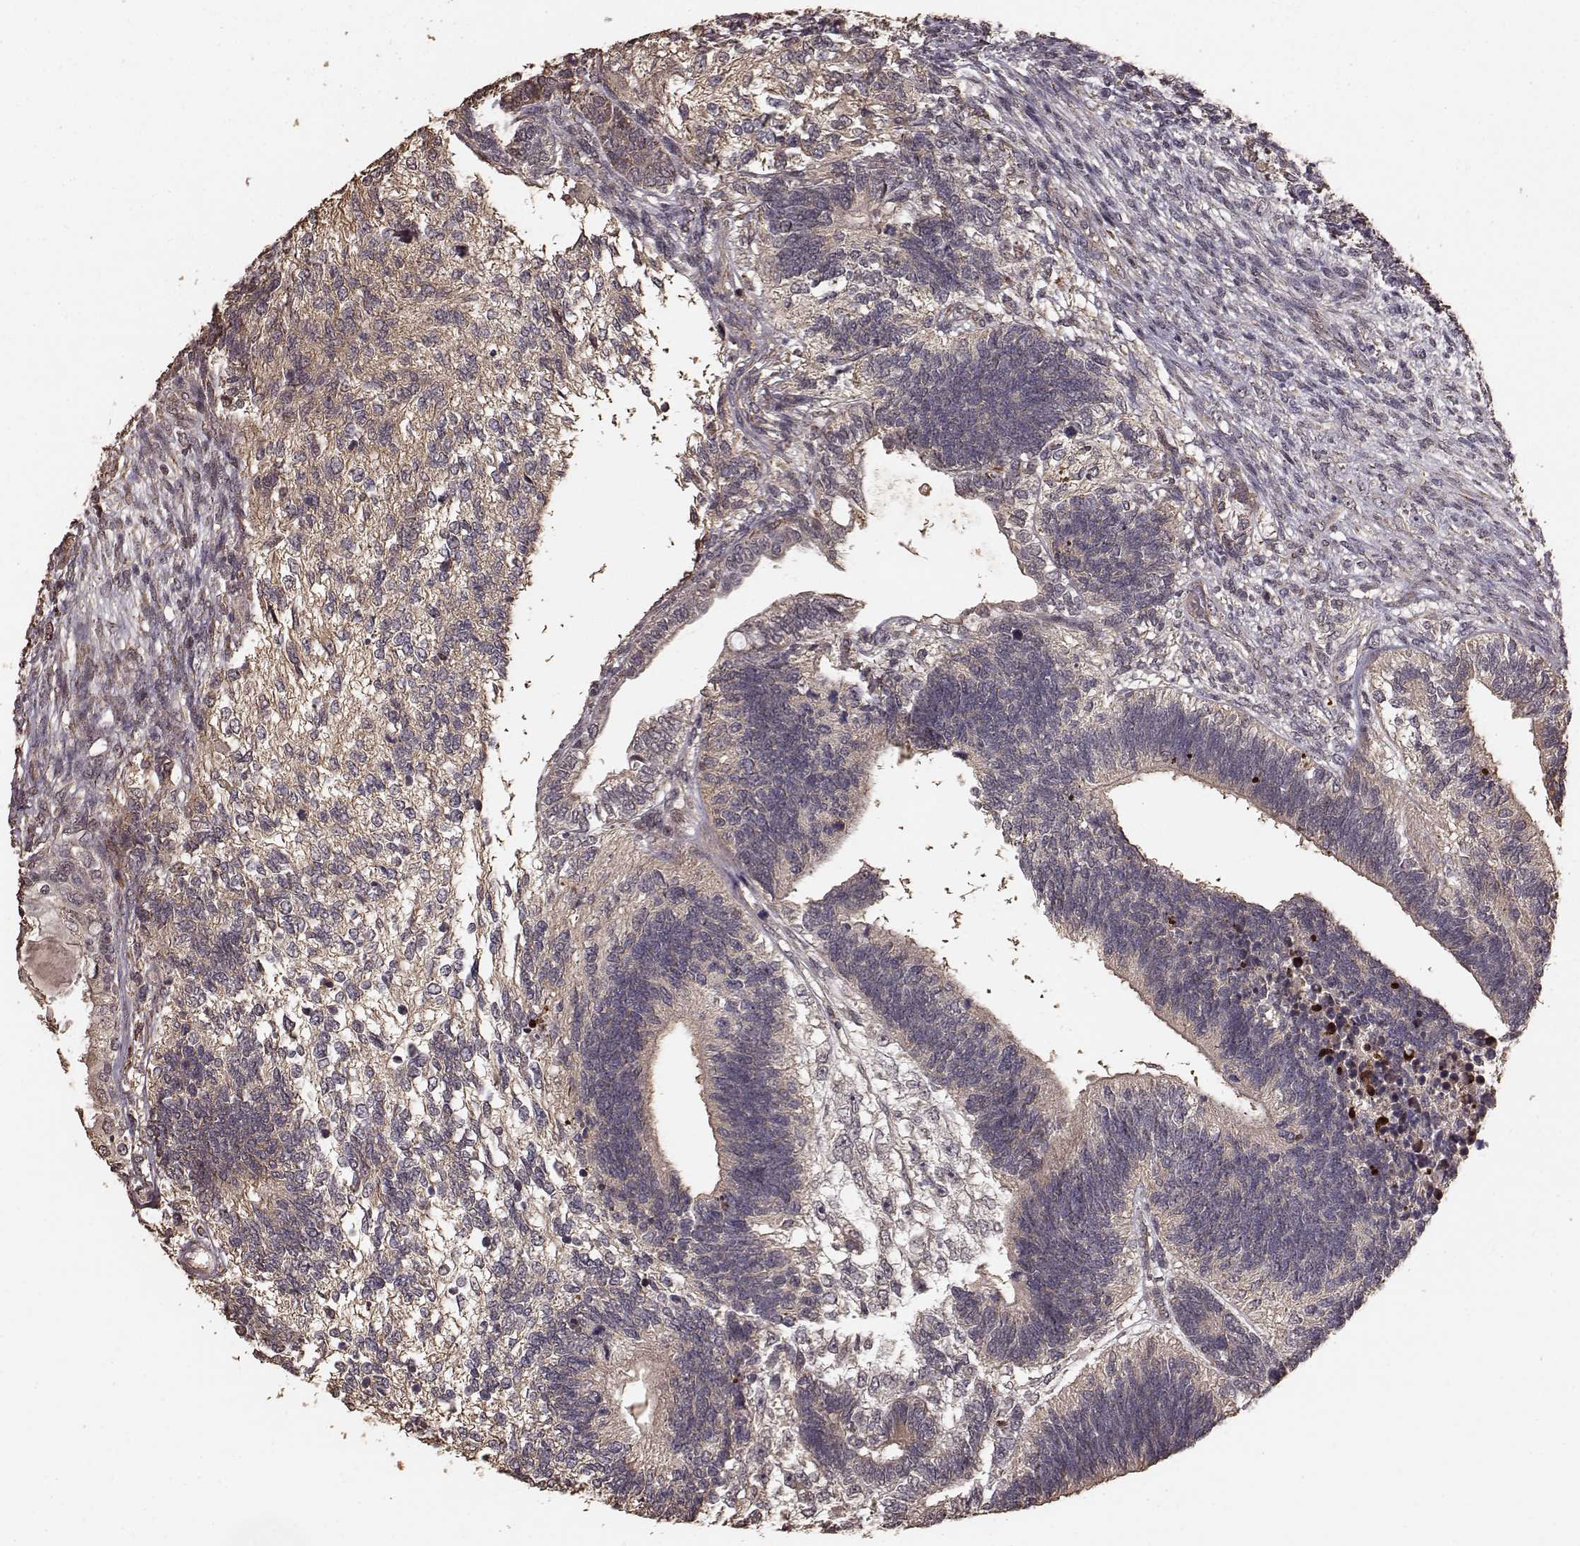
{"staining": {"intensity": "moderate", "quantity": "<25%", "location": "cytoplasmic/membranous"}, "tissue": "testis cancer", "cell_type": "Tumor cells", "image_type": "cancer", "snomed": [{"axis": "morphology", "description": "Seminoma, NOS"}, {"axis": "morphology", "description": "Carcinoma, Embryonal, NOS"}, {"axis": "topography", "description": "Testis"}], "caption": "Testis cancer (seminoma) was stained to show a protein in brown. There is low levels of moderate cytoplasmic/membranous staining in approximately <25% of tumor cells. (DAB IHC with brightfield microscopy, high magnification).", "gene": "USP15", "patient": {"sex": "male", "age": 41}}